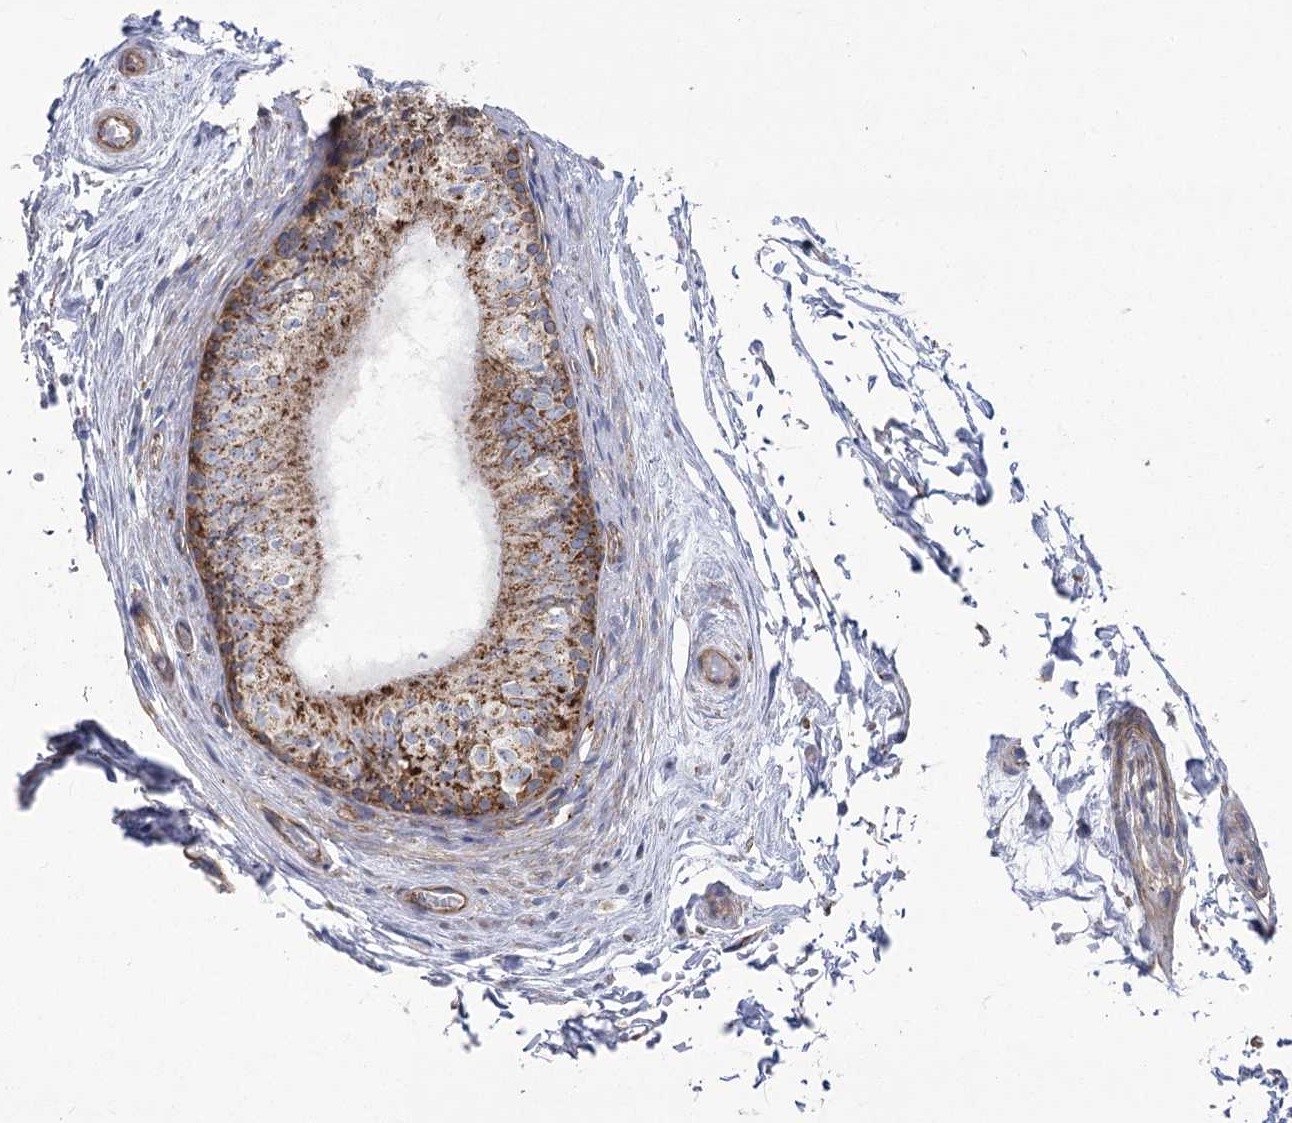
{"staining": {"intensity": "moderate", "quantity": ">75%", "location": "cytoplasmic/membranous"}, "tissue": "epididymis", "cell_type": "Glandular cells", "image_type": "normal", "snomed": [{"axis": "morphology", "description": "Normal tissue, NOS"}, {"axis": "topography", "description": "Epididymis"}], "caption": "An image of epididymis stained for a protein exhibits moderate cytoplasmic/membranous brown staining in glandular cells. The protein is stained brown, and the nuclei are stained in blue (DAB (3,3'-diaminobenzidine) IHC with brightfield microscopy, high magnification).", "gene": "RMDN2", "patient": {"sex": "male", "age": 79}}